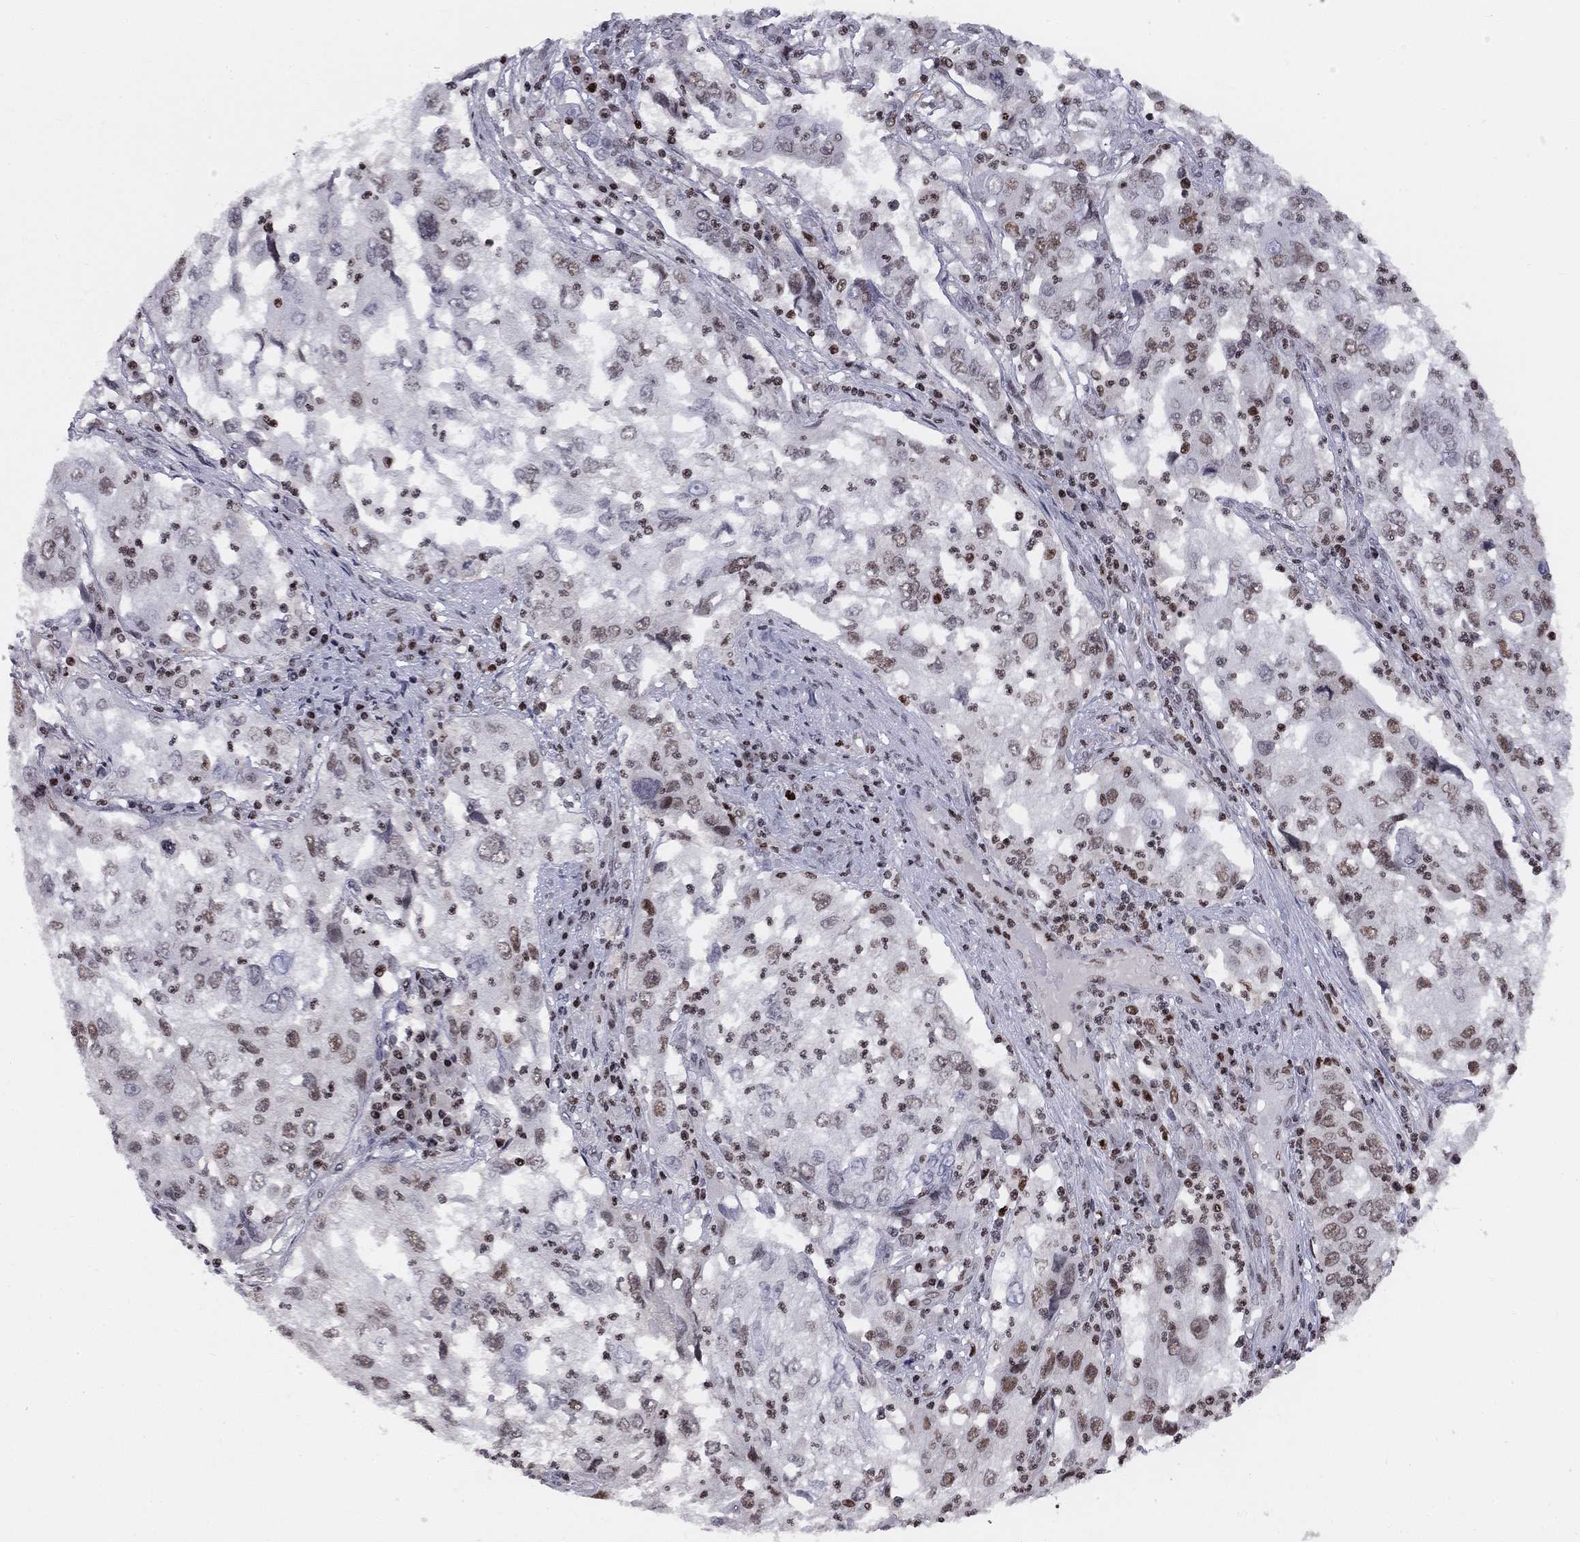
{"staining": {"intensity": "strong", "quantity": "<25%", "location": "nuclear"}, "tissue": "cervical cancer", "cell_type": "Tumor cells", "image_type": "cancer", "snomed": [{"axis": "morphology", "description": "Squamous cell carcinoma, NOS"}, {"axis": "topography", "description": "Cervix"}], "caption": "Tumor cells show medium levels of strong nuclear positivity in about <25% of cells in human squamous cell carcinoma (cervical).", "gene": "RNASEH2C", "patient": {"sex": "female", "age": 36}}